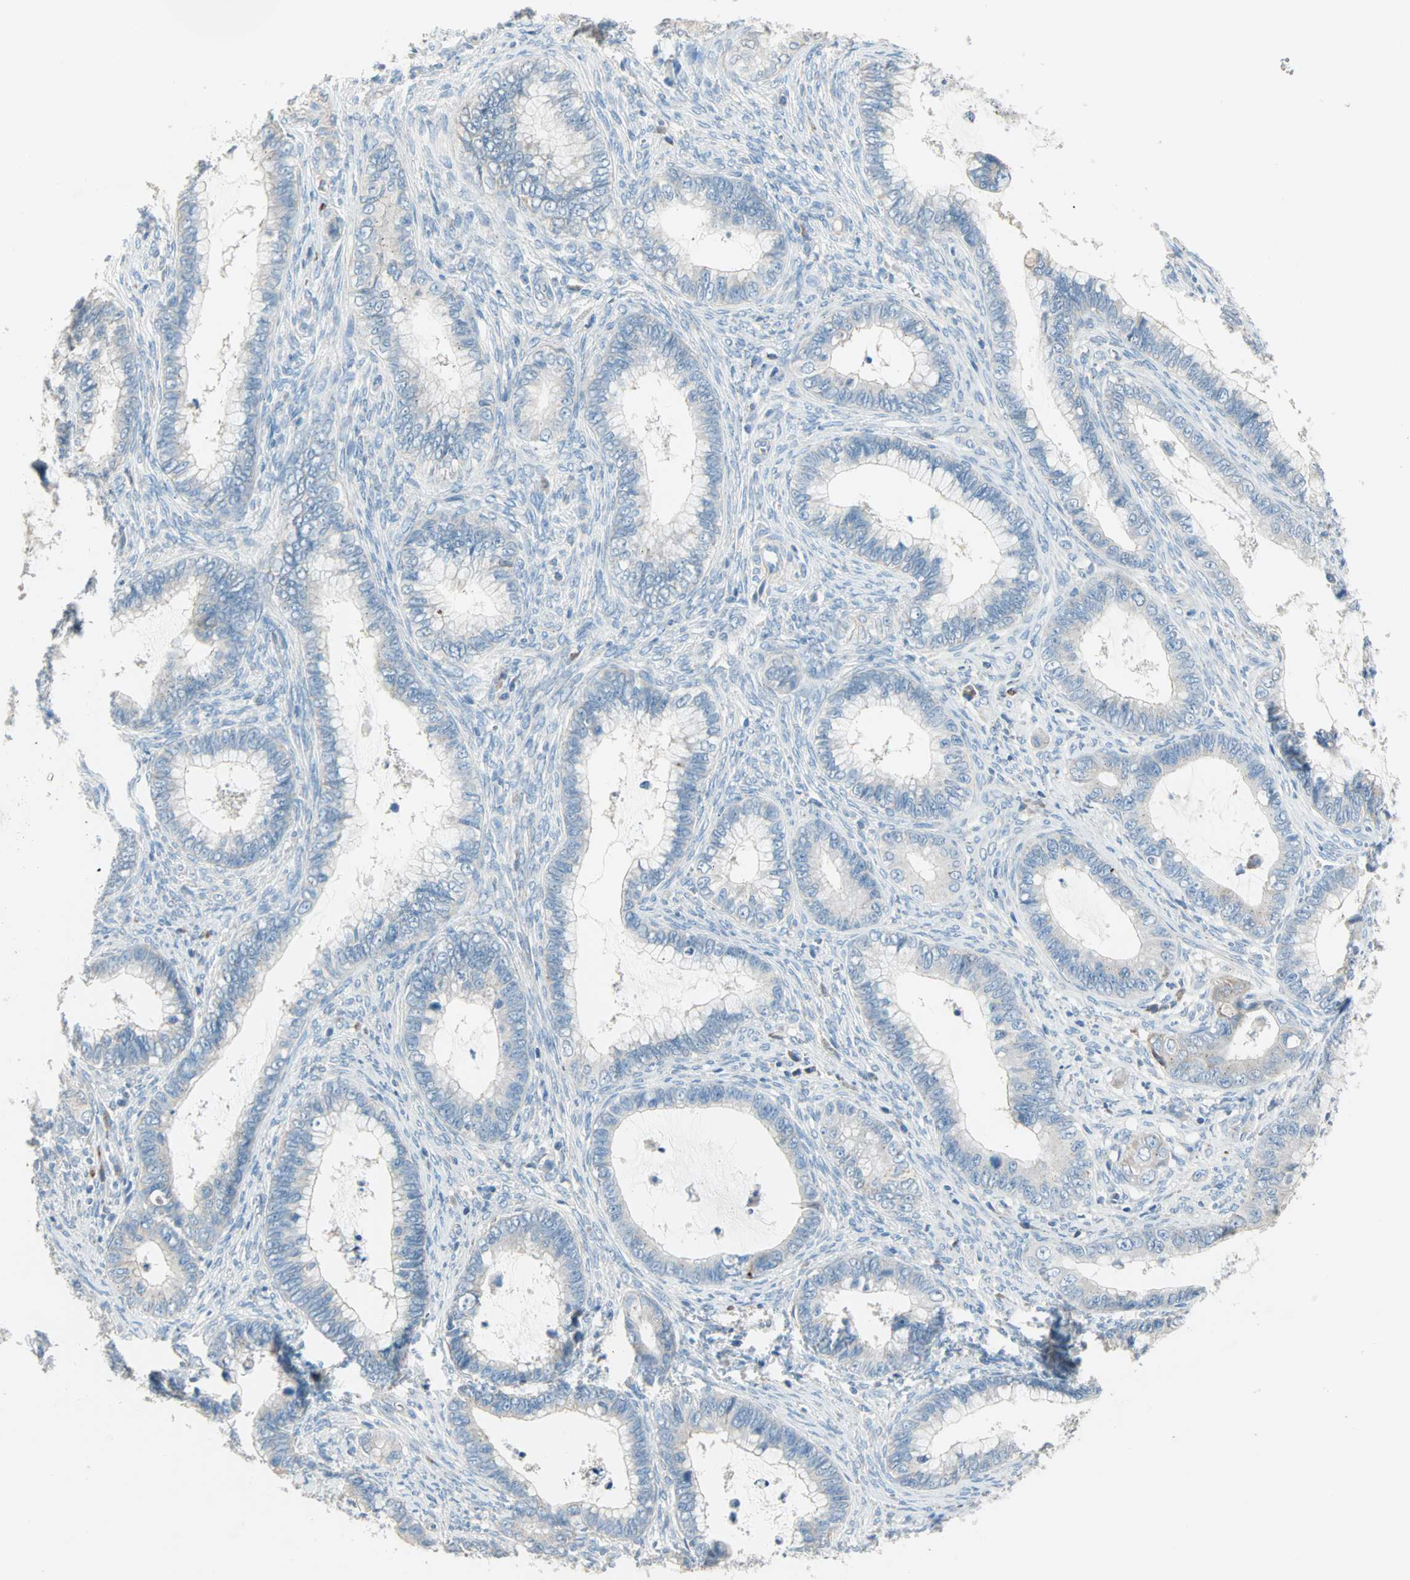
{"staining": {"intensity": "negative", "quantity": "none", "location": "none"}, "tissue": "cervical cancer", "cell_type": "Tumor cells", "image_type": "cancer", "snomed": [{"axis": "morphology", "description": "Adenocarcinoma, NOS"}, {"axis": "topography", "description": "Cervix"}], "caption": "Immunohistochemistry (IHC) of human adenocarcinoma (cervical) exhibits no staining in tumor cells.", "gene": "ACVRL1", "patient": {"sex": "female", "age": 44}}